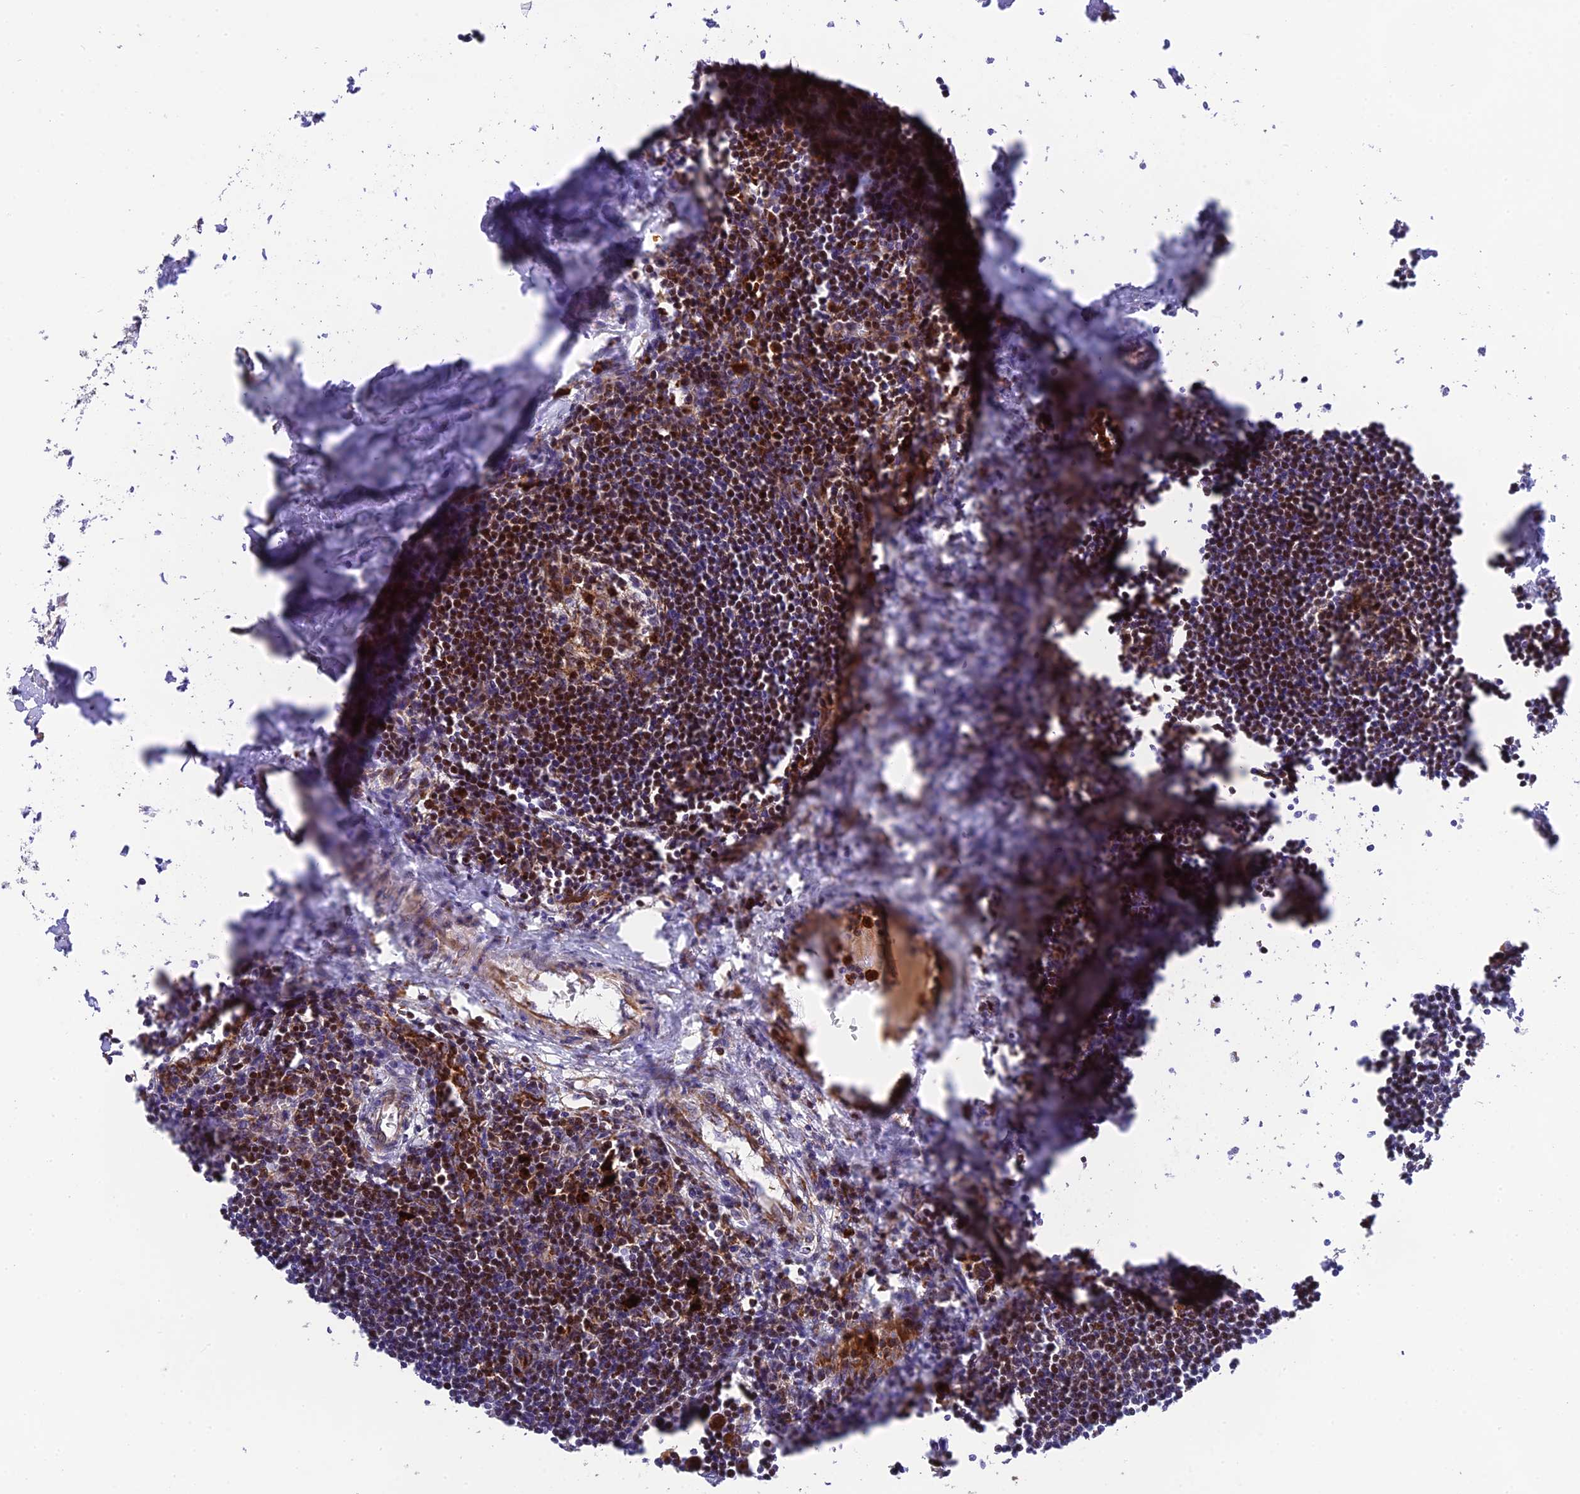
{"staining": {"intensity": "moderate", "quantity": "<25%", "location": "cytoplasmic/membranous,nuclear"}, "tissue": "lymph node", "cell_type": "Germinal center cells", "image_type": "normal", "snomed": [{"axis": "morphology", "description": "Normal tissue, NOS"}, {"axis": "morphology", "description": "Malignant melanoma, Metastatic site"}, {"axis": "topography", "description": "Lymph node"}], "caption": "IHC of unremarkable lymph node exhibits low levels of moderate cytoplasmic/membranous,nuclear expression in approximately <25% of germinal center cells.", "gene": "CPSF4L", "patient": {"sex": "male", "age": 41}}